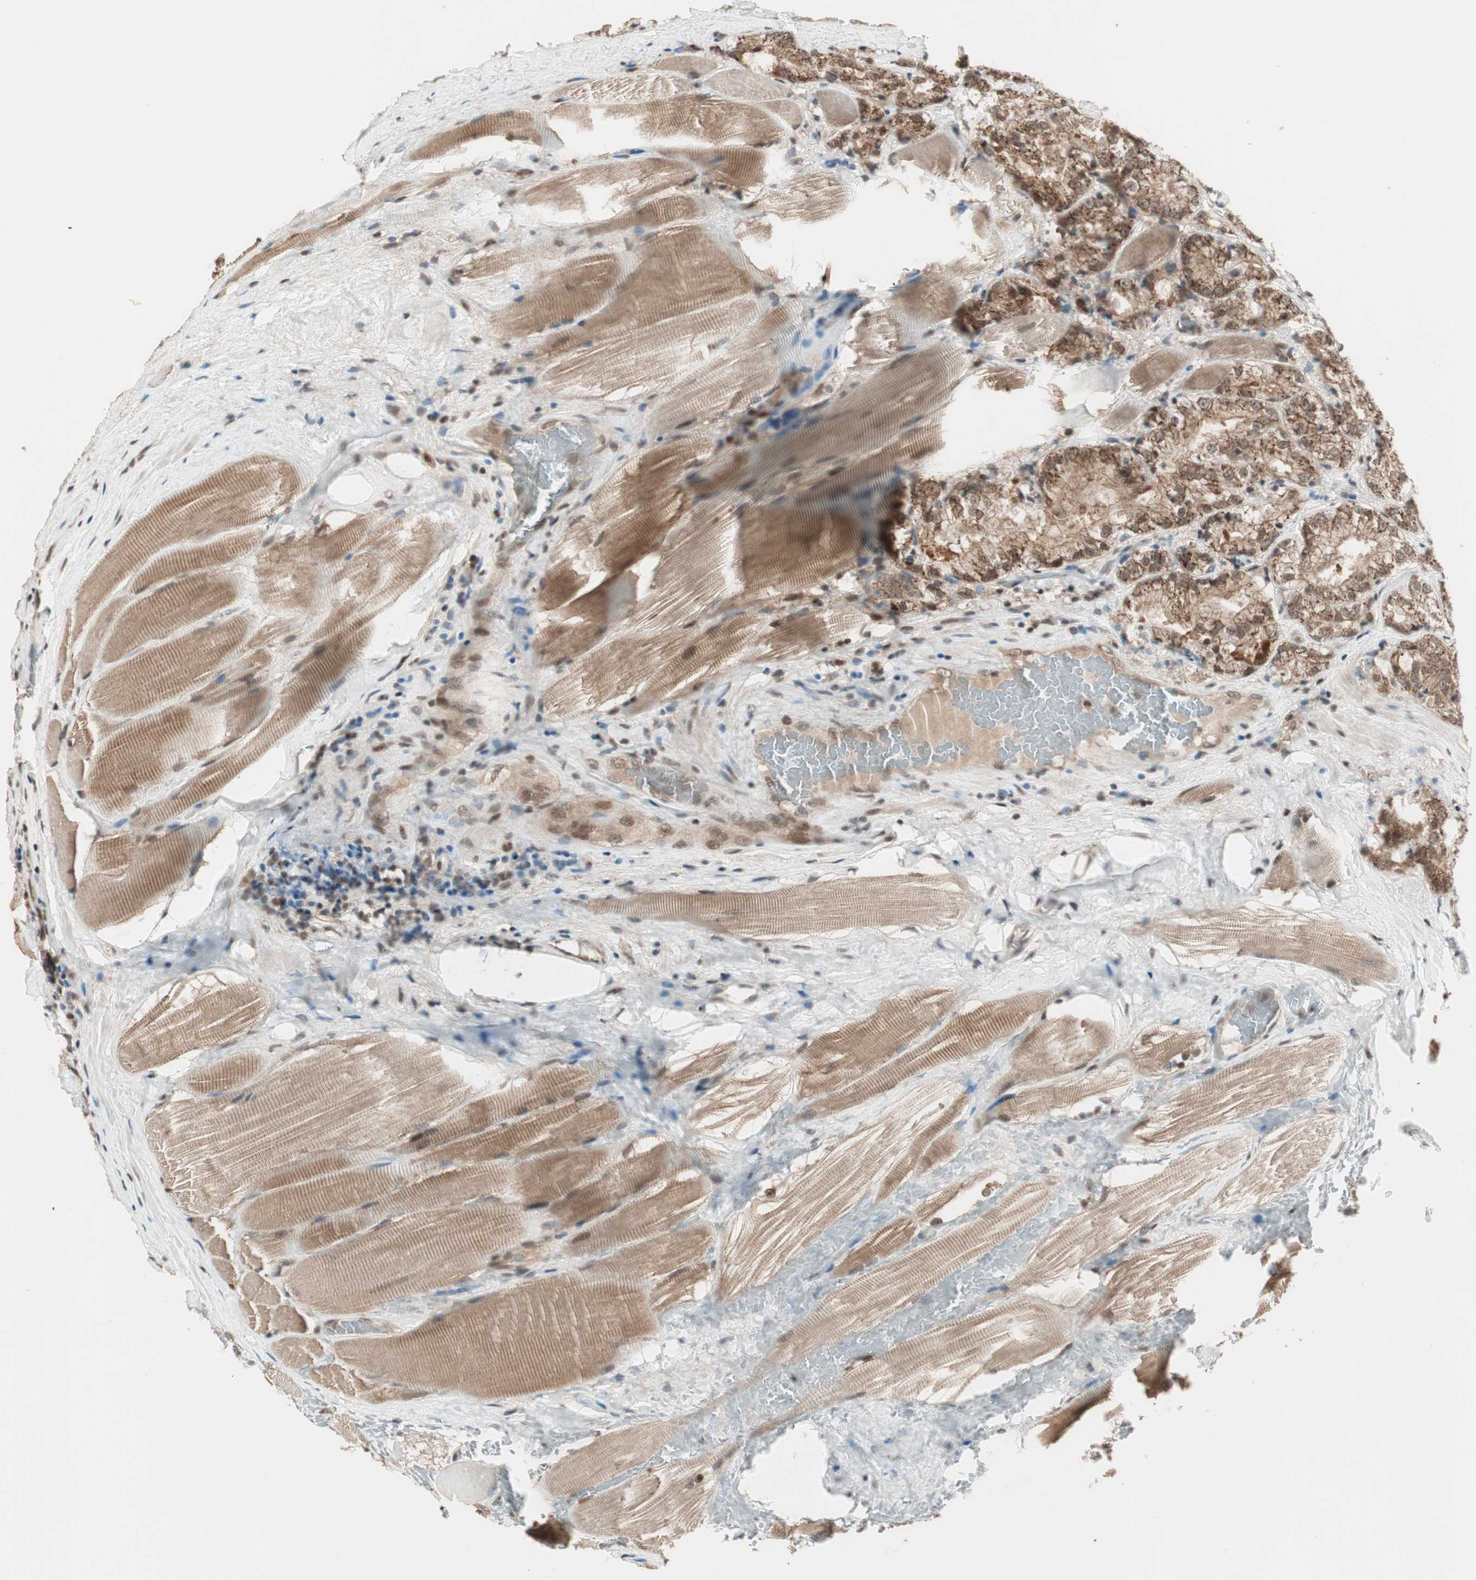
{"staining": {"intensity": "moderate", "quantity": ">75%", "location": "cytoplasmic/membranous"}, "tissue": "prostate cancer", "cell_type": "Tumor cells", "image_type": "cancer", "snomed": [{"axis": "morphology", "description": "Adenocarcinoma, High grade"}, {"axis": "topography", "description": "Prostate"}], "caption": "High-magnification brightfield microscopy of prostate high-grade adenocarcinoma stained with DAB (3,3'-diaminobenzidine) (brown) and counterstained with hematoxylin (blue). tumor cells exhibit moderate cytoplasmic/membranous staining is seen in about>75% of cells. The staining was performed using DAB, with brown indicating positive protein expression. Nuclei are stained blue with hematoxylin.", "gene": "ZNF701", "patient": {"sex": "male", "age": 73}}